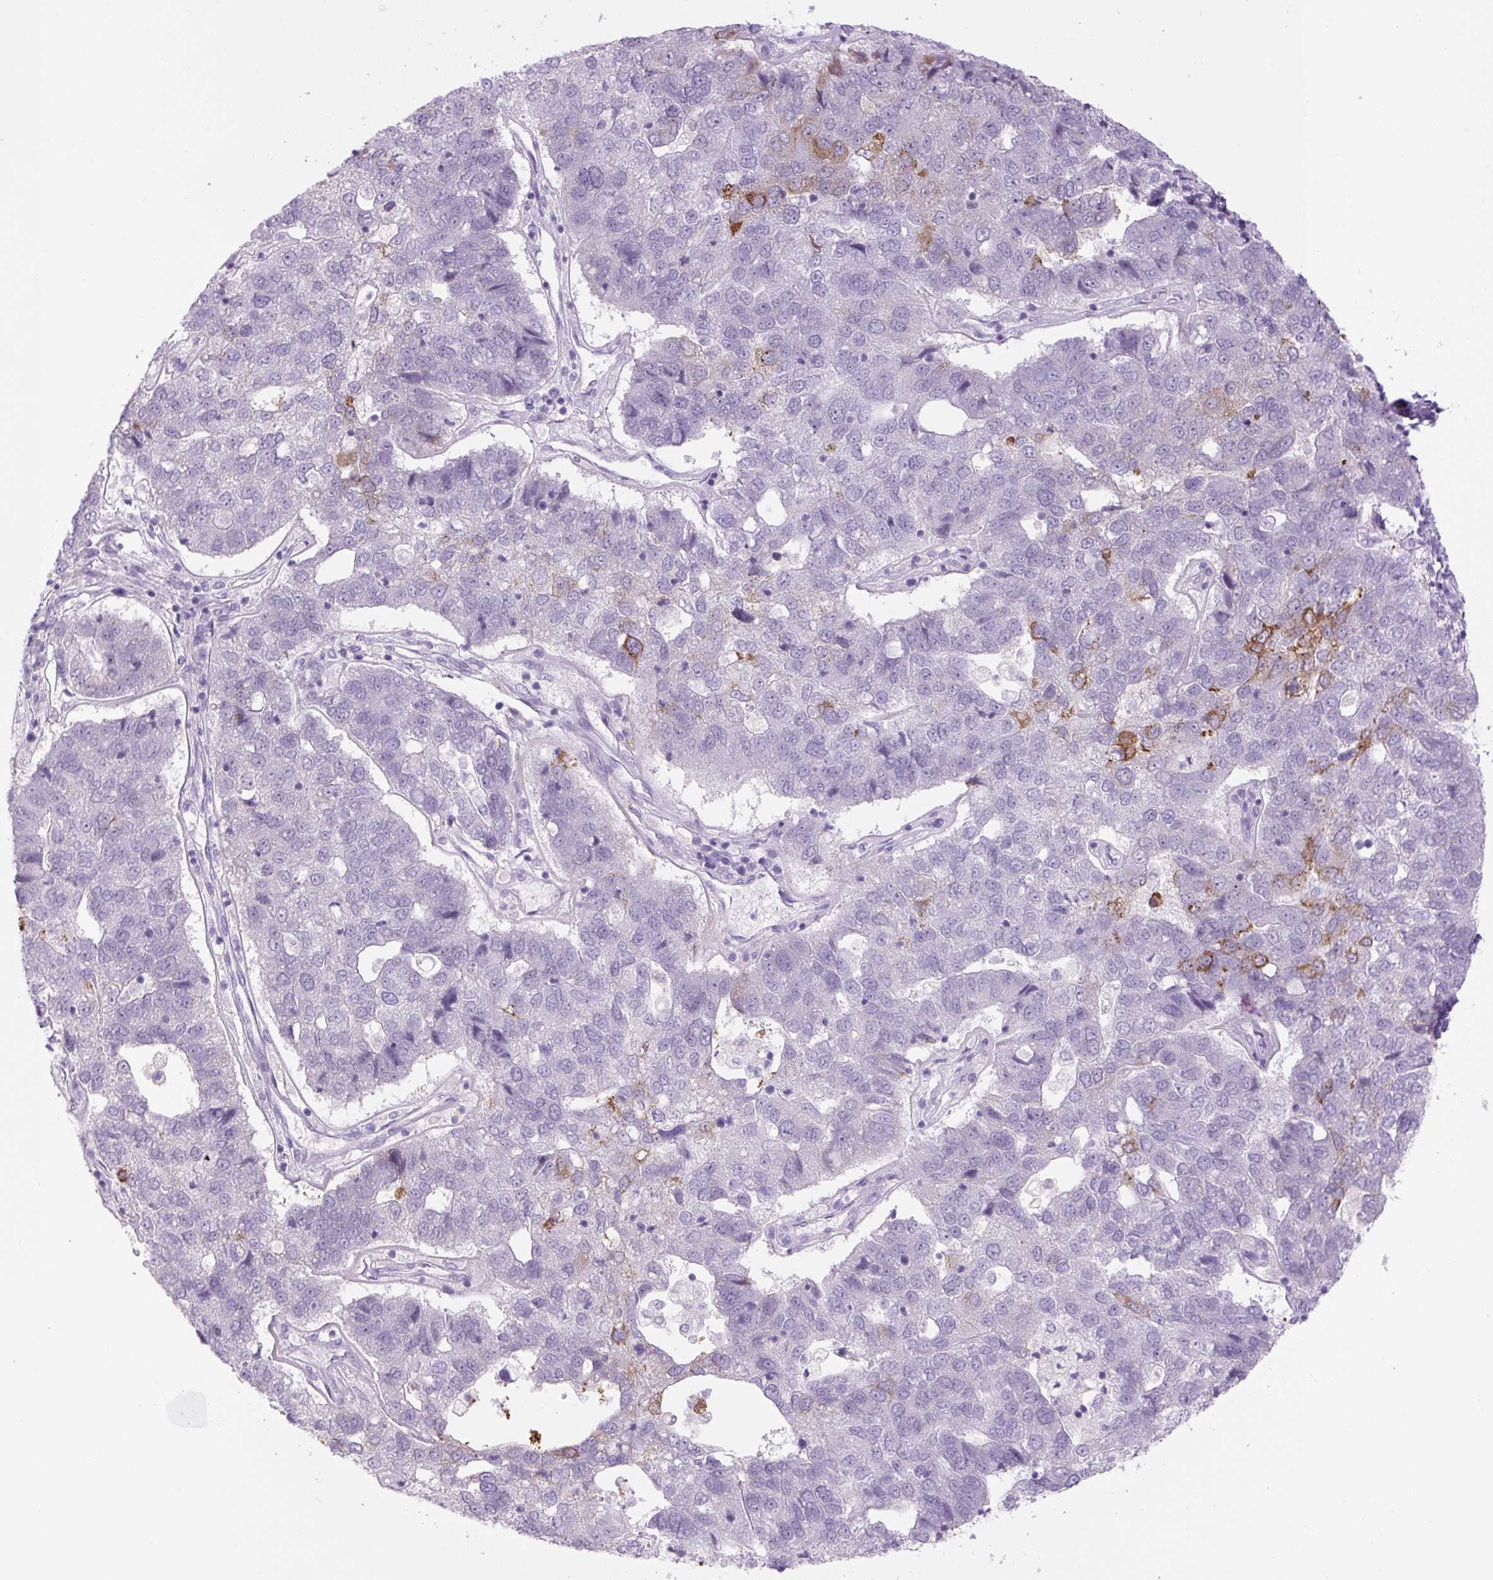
{"staining": {"intensity": "moderate", "quantity": "<25%", "location": "cytoplasmic/membranous"}, "tissue": "pancreatic cancer", "cell_type": "Tumor cells", "image_type": "cancer", "snomed": [{"axis": "morphology", "description": "Adenocarcinoma, NOS"}, {"axis": "topography", "description": "Pancreas"}], "caption": "DAB (3,3'-diaminobenzidine) immunohistochemical staining of pancreatic cancer (adenocarcinoma) exhibits moderate cytoplasmic/membranous protein positivity in approximately <25% of tumor cells.", "gene": "COL9A2", "patient": {"sex": "female", "age": 61}}